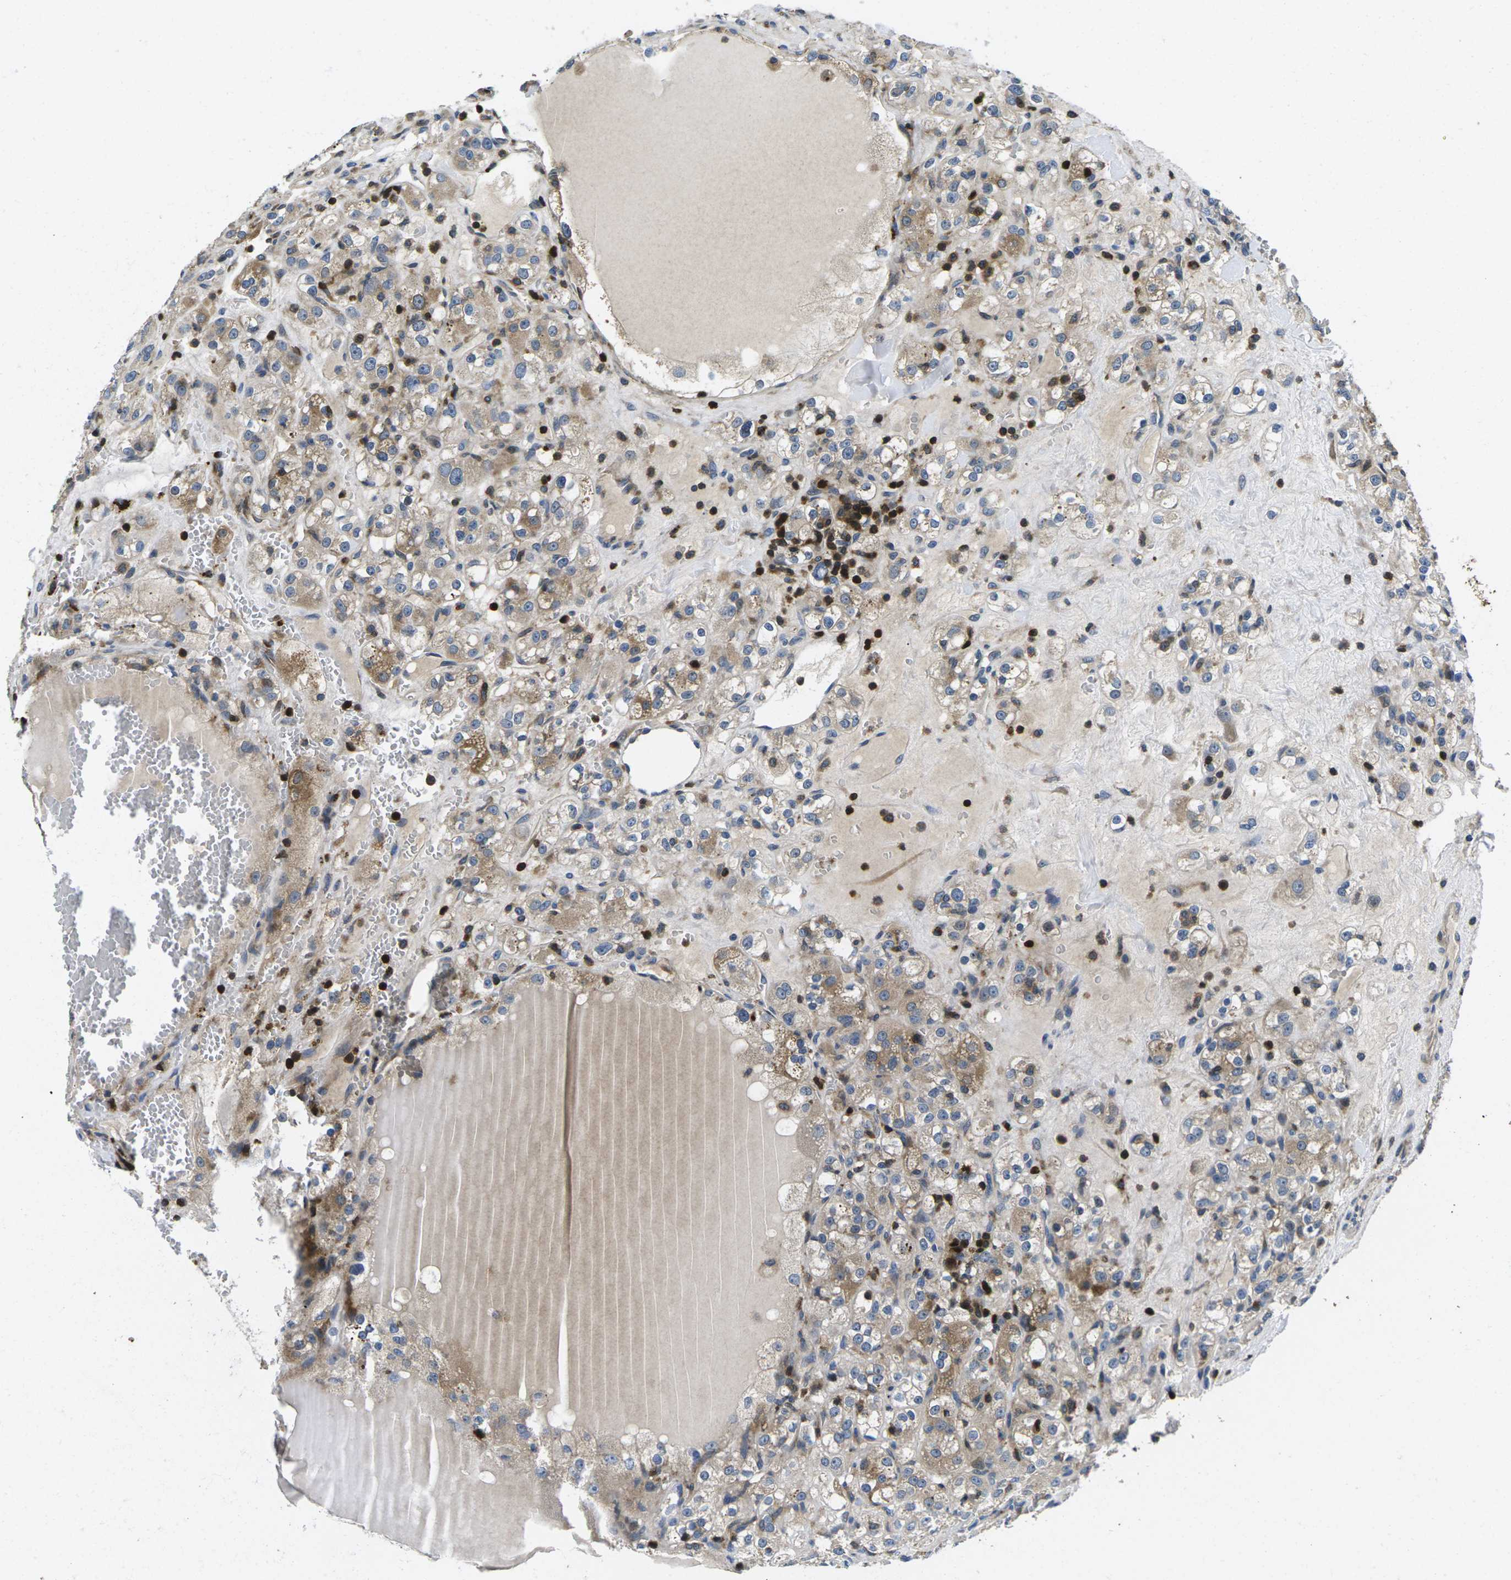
{"staining": {"intensity": "weak", "quantity": "25%-75%", "location": "cytoplasmic/membranous"}, "tissue": "renal cancer", "cell_type": "Tumor cells", "image_type": "cancer", "snomed": [{"axis": "morphology", "description": "Normal tissue, NOS"}, {"axis": "morphology", "description": "Adenocarcinoma, NOS"}, {"axis": "topography", "description": "Kidney"}], "caption": "Renal cancer (adenocarcinoma) stained for a protein exhibits weak cytoplasmic/membranous positivity in tumor cells.", "gene": "PLCE1", "patient": {"sex": "male", "age": 61}}